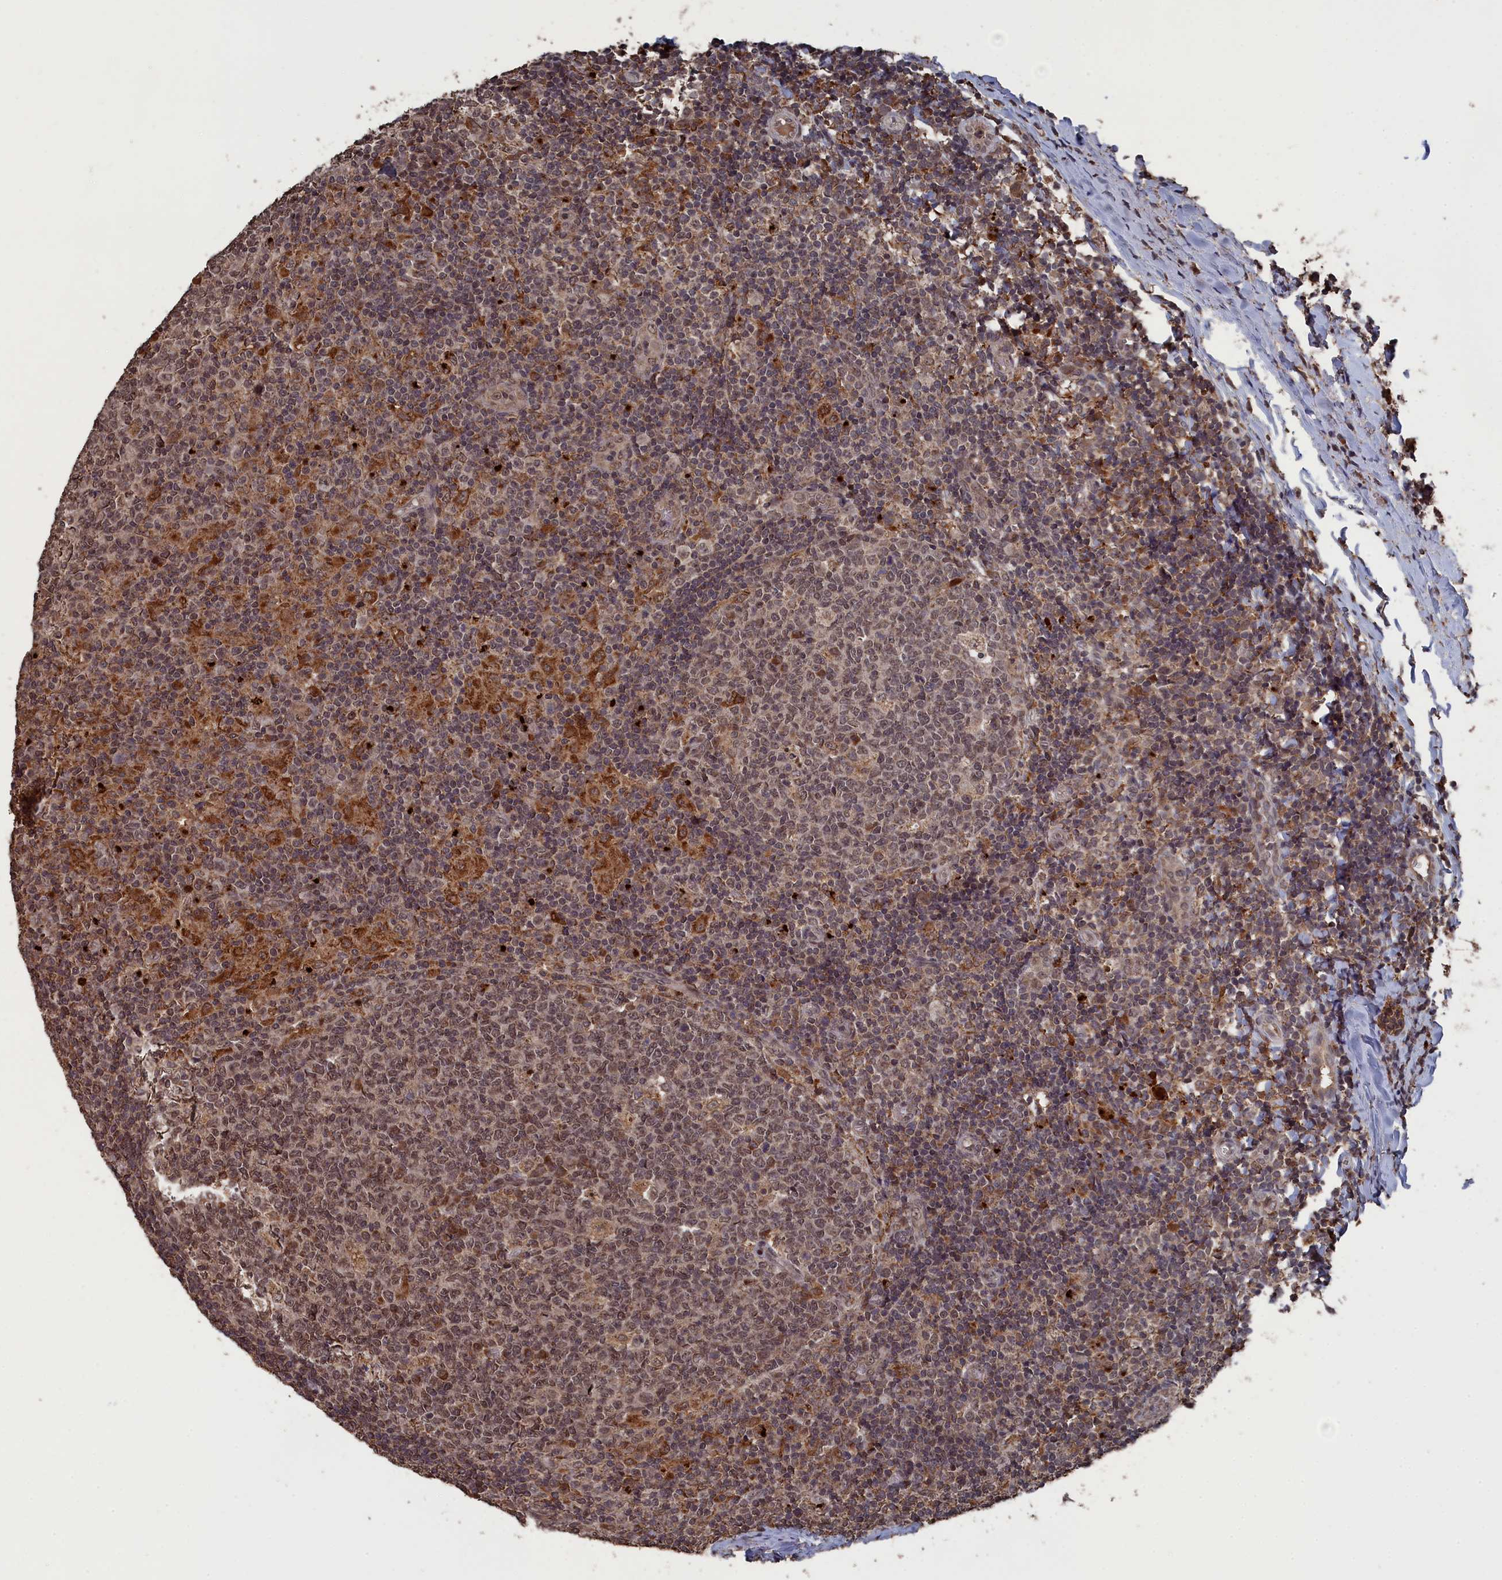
{"staining": {"intensity": "moderate", "quantity": ">75%", "location": "nuclear"}, "tissue": "tonsil", "cell_type": "Germinal center cells", "image_type": "normal", "snomed": [{"axis": "morphology", "description": "Normal tissue, NOS"}, {"axis": "topography", "description": "Tonsil"}], "caption": "Immunohistochemical staining of benign tonsil exhibits >75% levels of moderate nuclear protein staining in approximately >75% of germinal center cells.", "gene": "CEACAM21", "patient": {"sex": "female", "age": 19}}